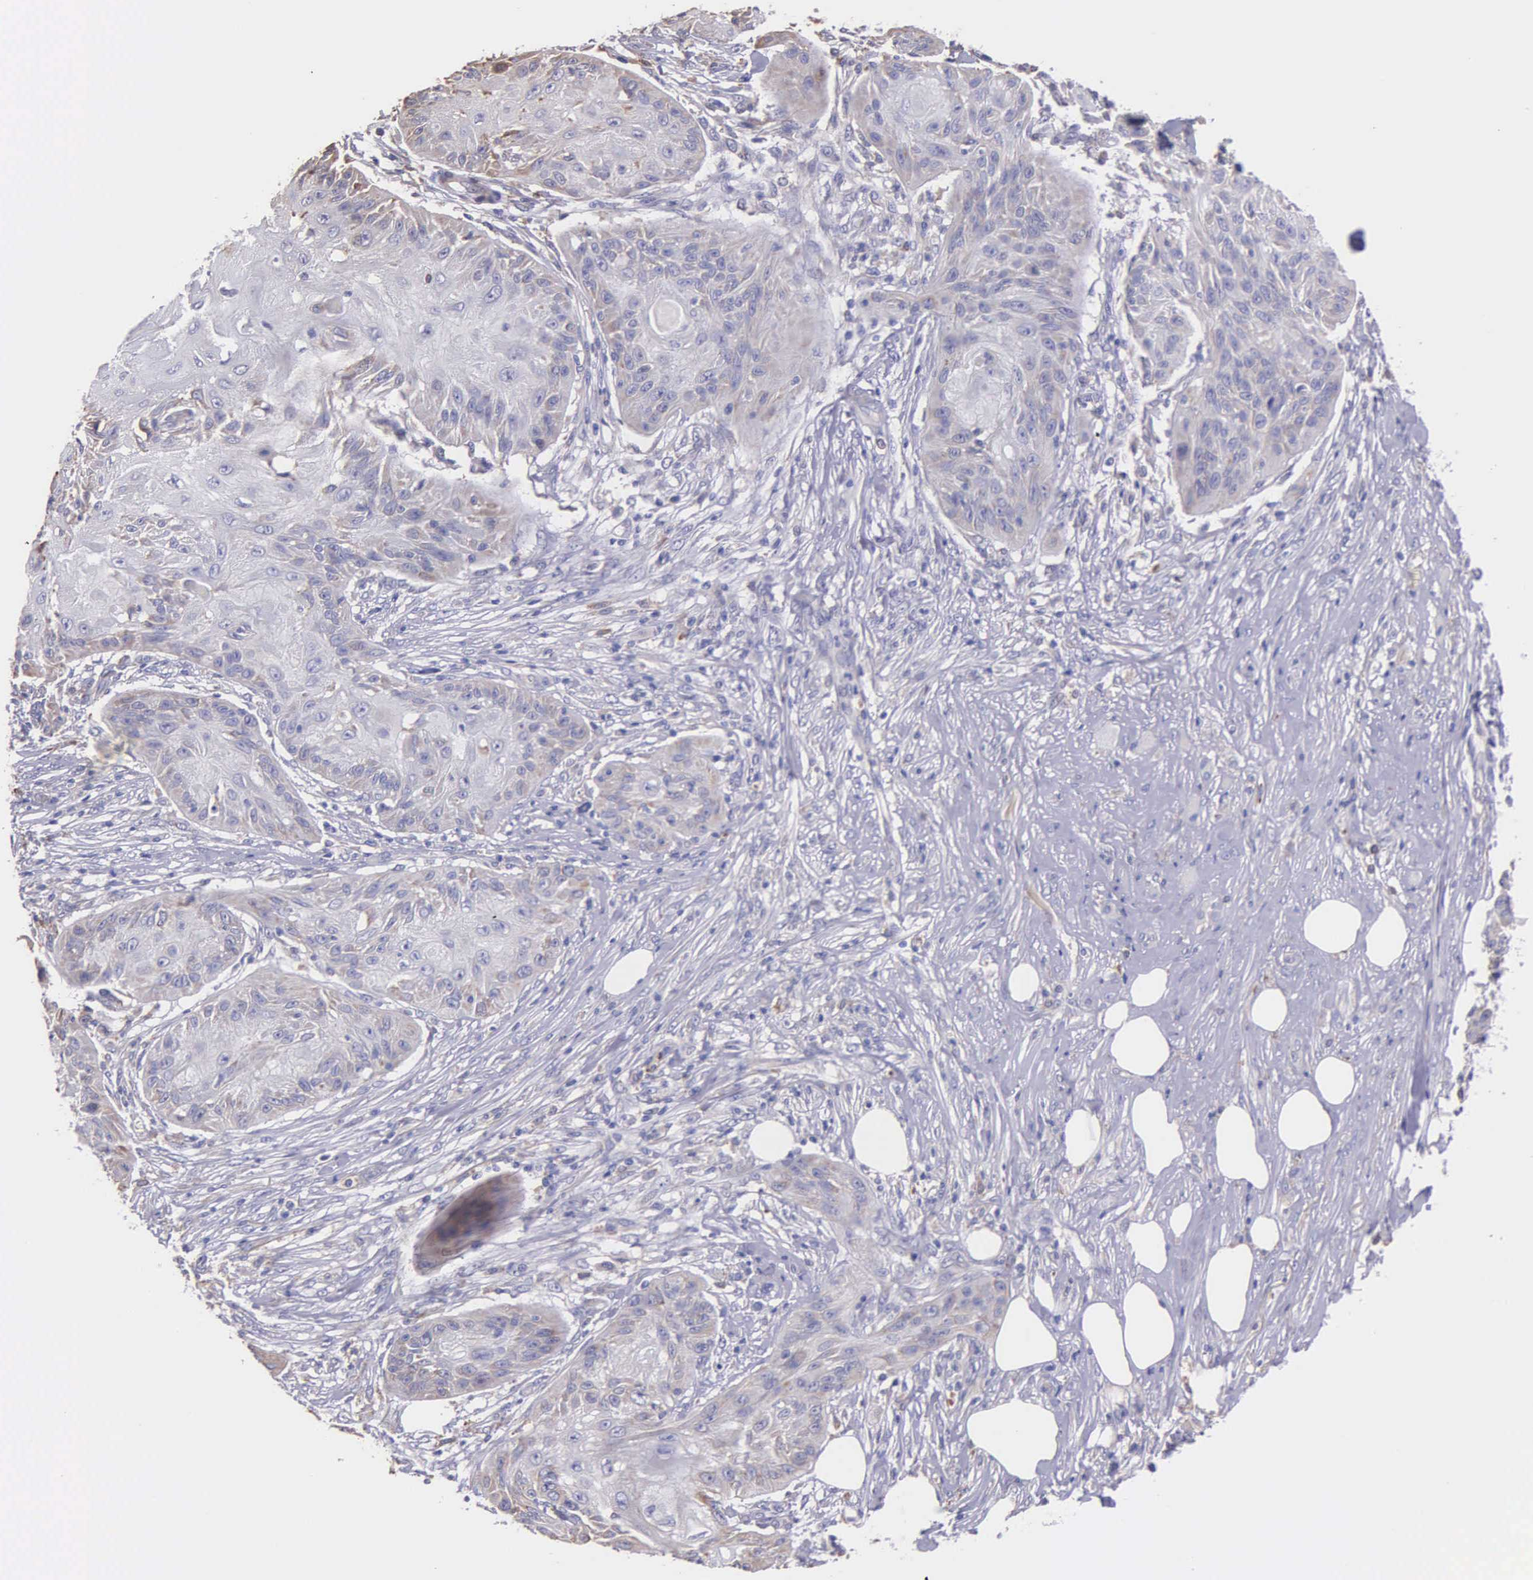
{"staining": {"intensity": "weak", "quantity": "<25%", "location": "cytoplasmic/membranous"}, "tissue": "skin cancer", "cell_type": "Tumor cells", "image_type": "cancer", "snomed": [{"axis": "morphology", "description": "Squamous cell carcinoma, NOS"}, {"axis": "topography", "description": "Skin"}], "caption": "IHC of human skin cancer exhibits no staining in tumor cells. The staining was performed using DAB (3,3'-diaminobenzidine) to visualize the protein expression in brown, while the nuclei were stained in blue with hematoxylin (Magnification: 20x).", "gene": "ZC3H12B", "patient": {"sex": "female", "age": 88}}